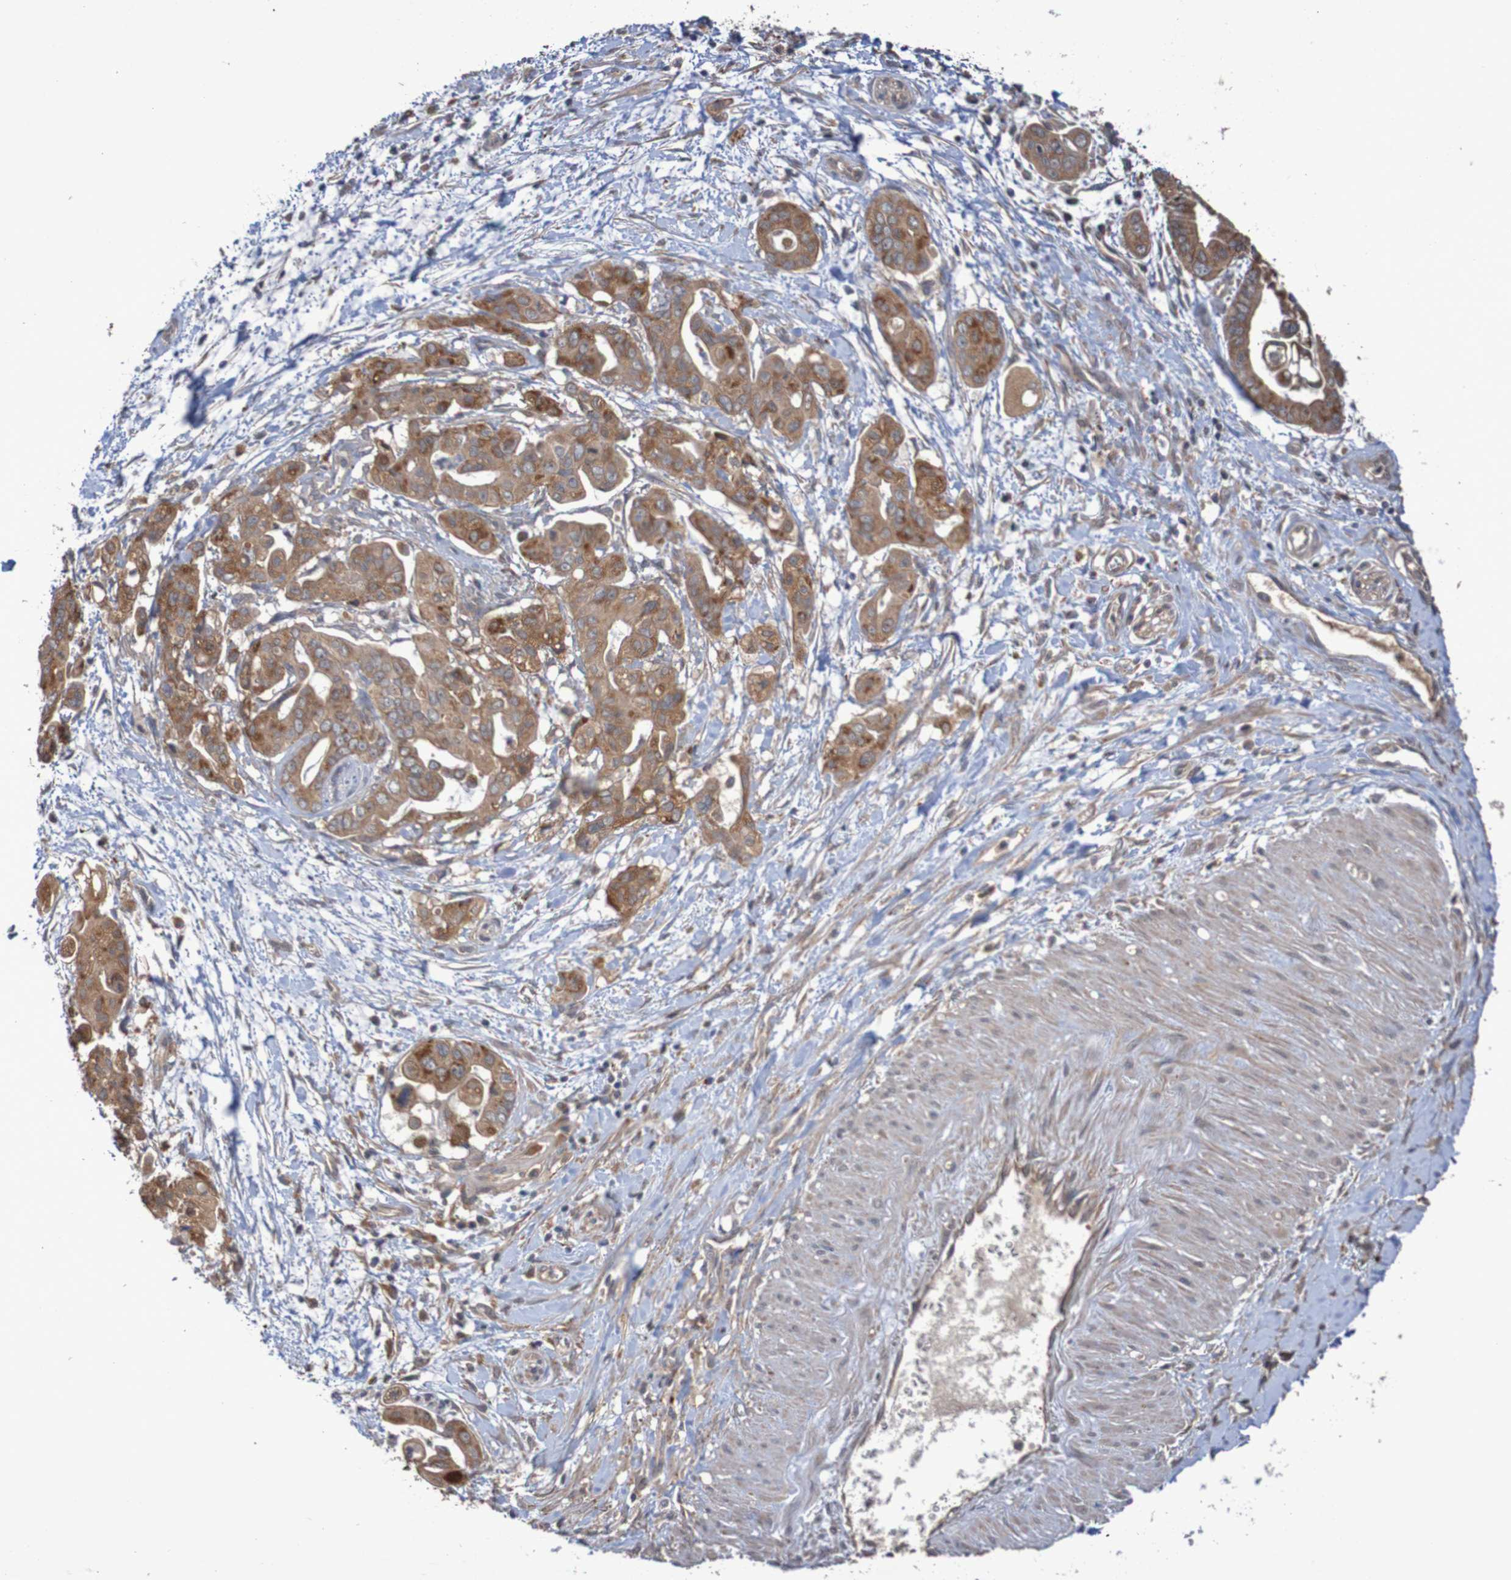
{"staining": {"intensity": "moderate", "quantity": ">75%", "location": "cytoplasmic/membranous"}, "tissue": "pancreatic cancer", "cell_type": "Tumor cells", "image_type": "cancer", "snomed": [{"axis": "morphology", "description": "Adenocarcinoma, NOS"}, {"axis": "topography", "description": "Pancreas"}], "caption": "Moderate cytoplasmic/membranous protein expression is present in about >75% of tumor cells in pancreatic cancer. The staining is performed using DAB (3,3'-diaminobenzidine) brown chromogen to label protein expression. The nuclei are counter-stained blue using hematoxylin.", "gene": "PHYH", "patient": {"sex": "female", "age": 75}}